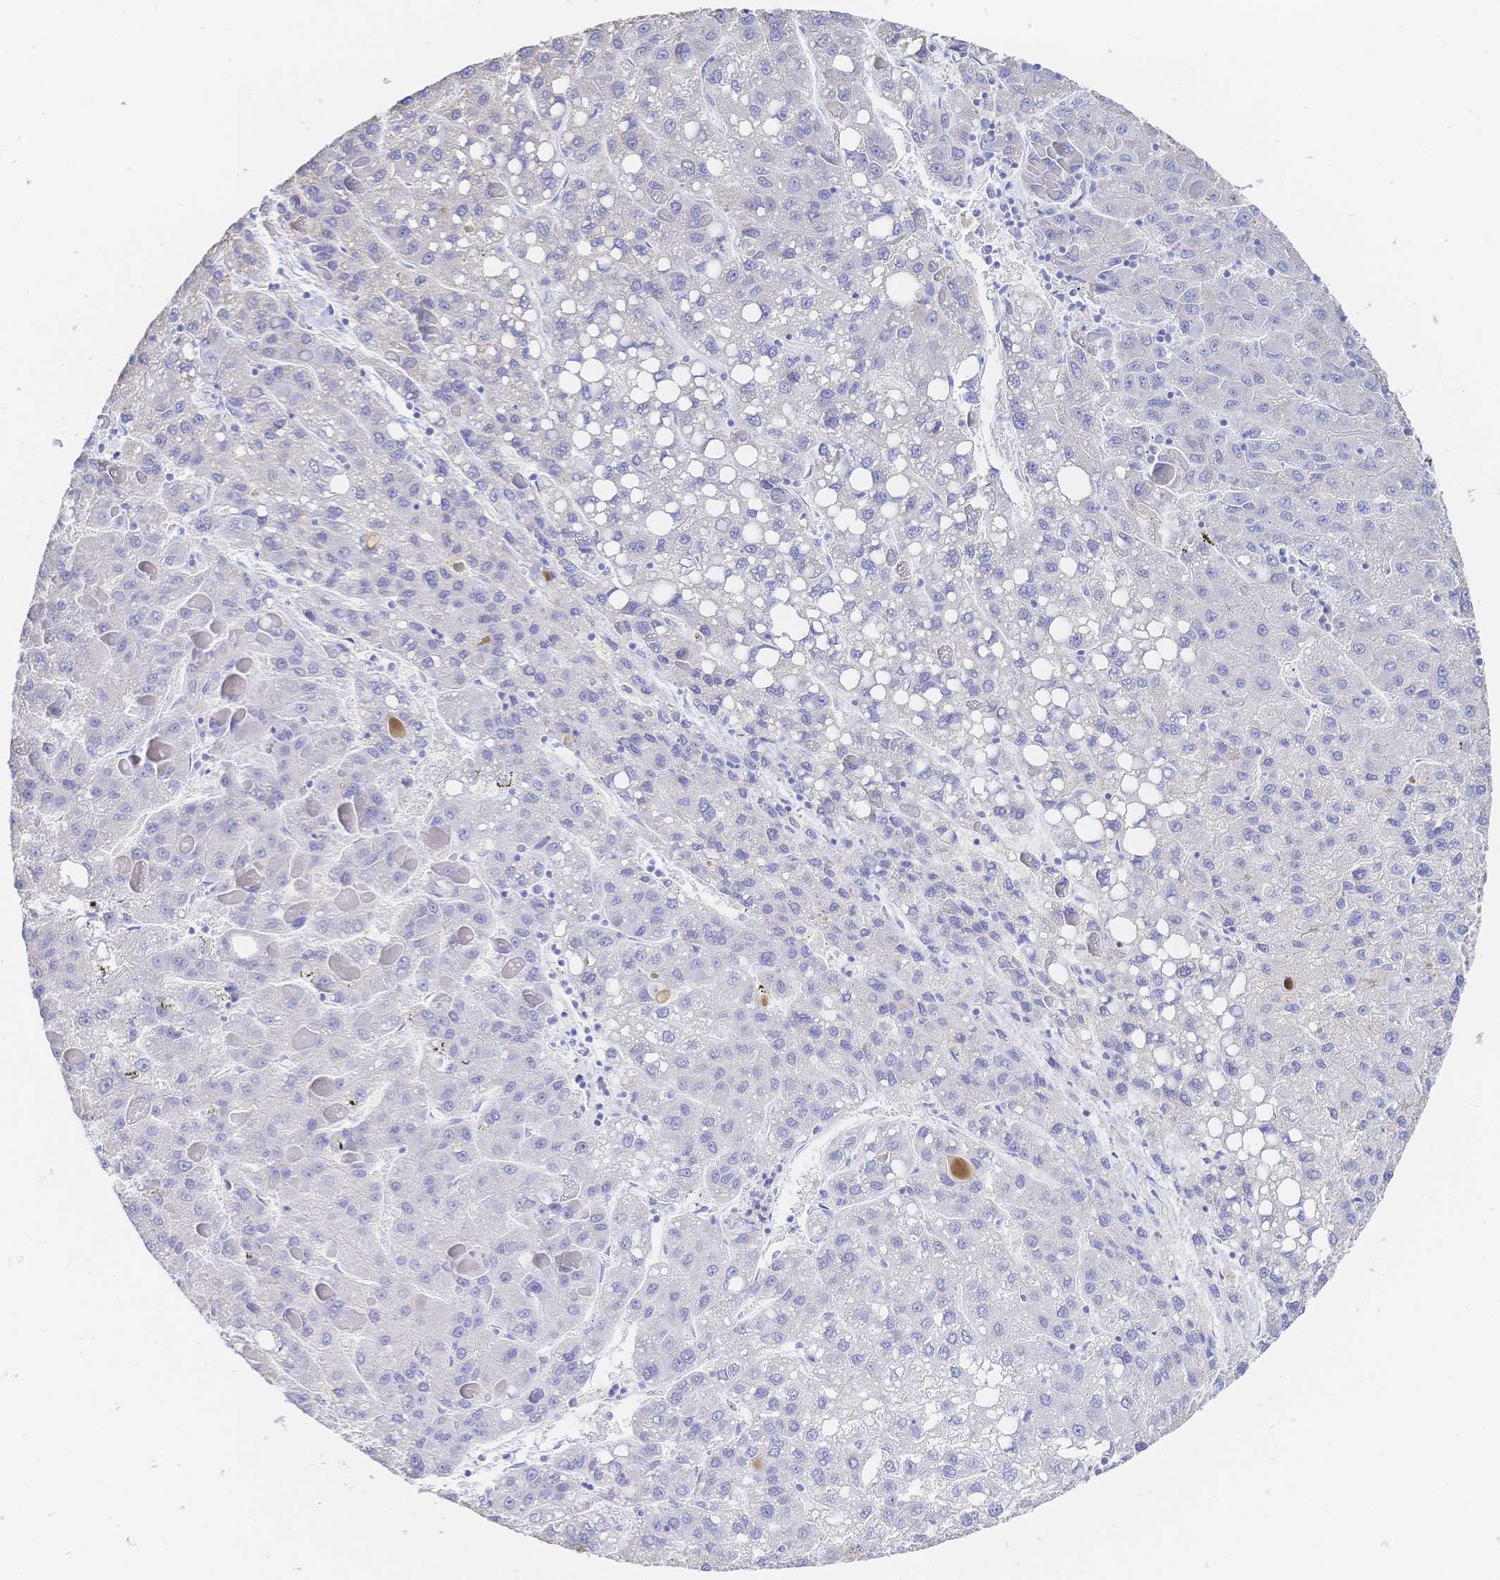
{"staining": {"intensity": "negative", "quantity": "none", "location": "none"}, "tissue": "liver cancer", "cell_type": "Tumor cells", "image_type": "cancer", "snomed": [{"axis": "morphology", "description": "Carcinoma, Hepatocellular, NOS"}, {"axis": "topography", "description": "Liver"}], "caption": "An IHC micrograph of hepatocellular carcinoma (liver) is shown. There is no staining in tumor cells of hepatocellular carcinoma (liver).", "gene": "RRM1", "patient": {"sex": "female", "age": 82}}